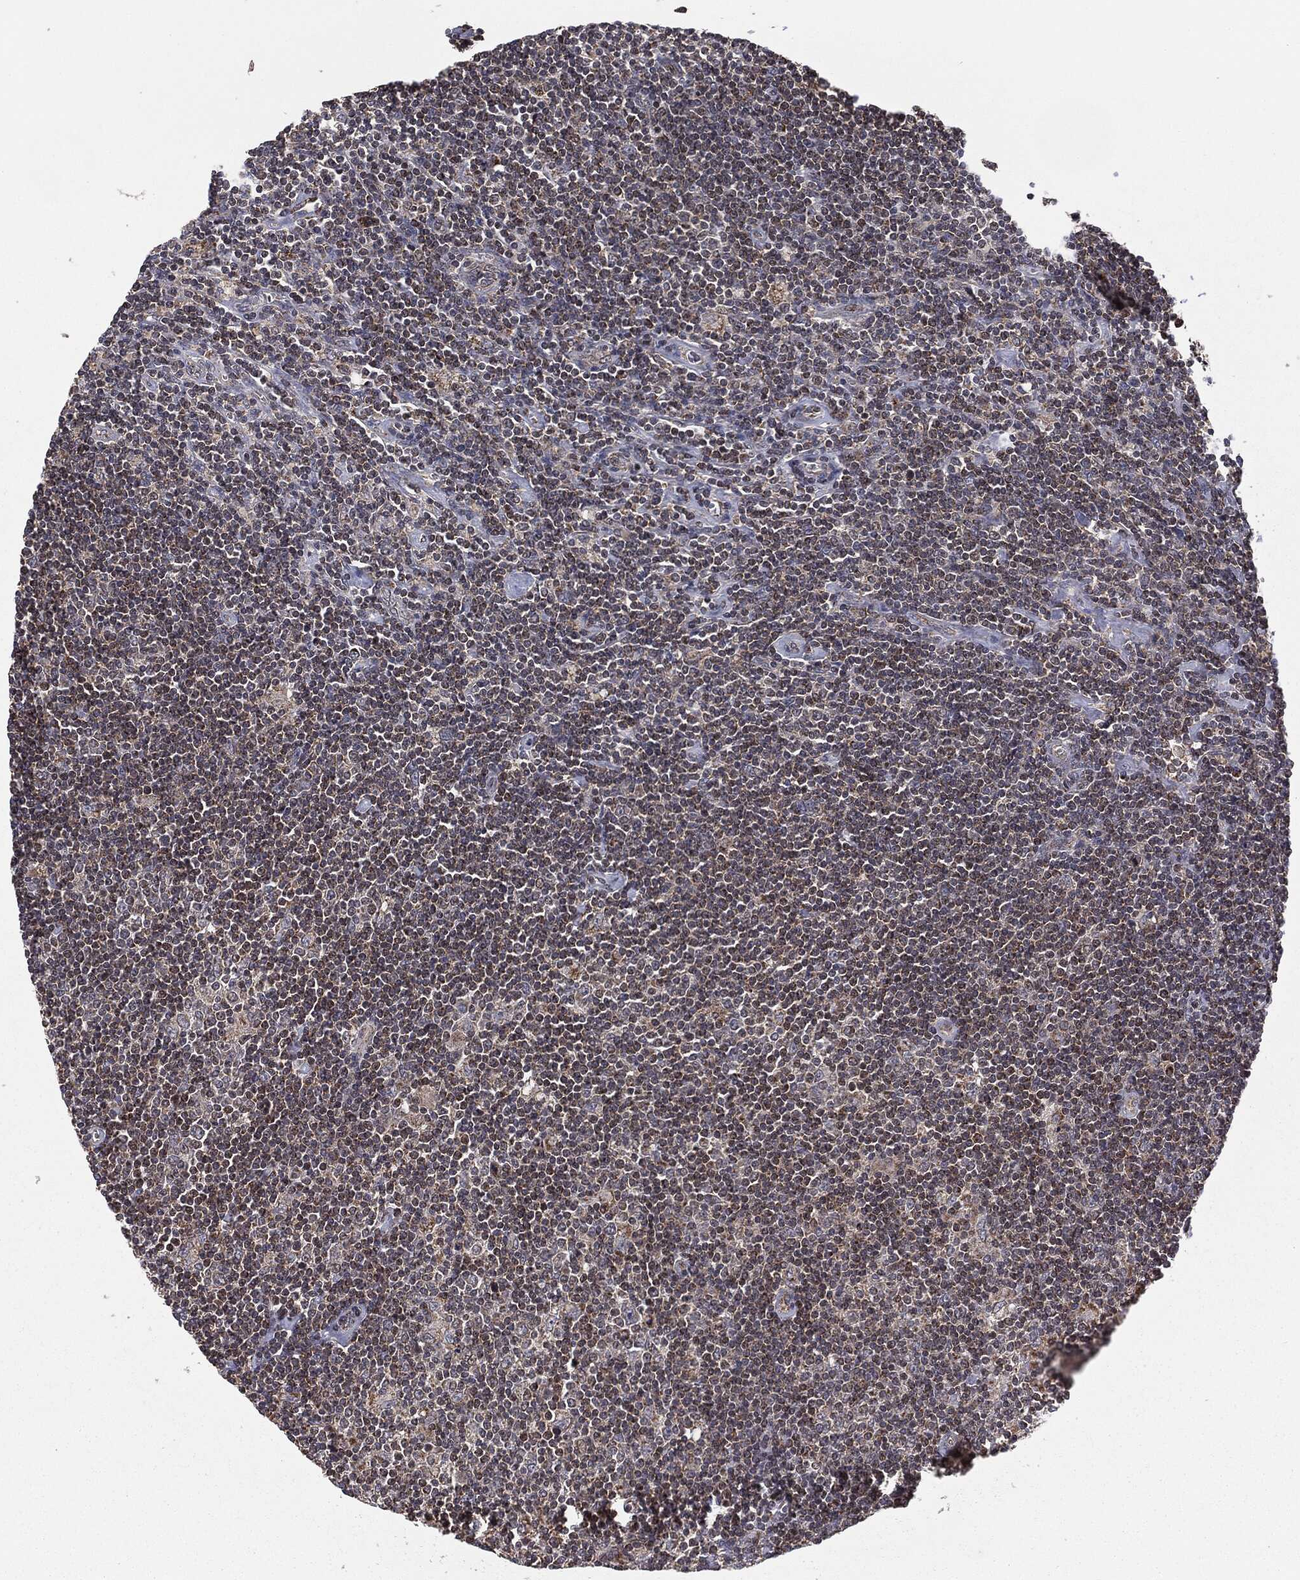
{"staining": {"intensity": "negative", "quantity": "none", "location": "none"}, "tissue": "lymphoma", "cell_type": "Tumor cells", "image_type": "cancer", "snomed": [{"axis": "morphology", "description": "Hodgkin's disease, NOS"}, {"axis": "topography", "description": "Lymph node"}], "caption": "IHC histopathology image of Hodgkin's disease stained for a protein (brown), which exhibits no positivity in tumor cells. Brightfield microscopy of immunohistochemistry (IHC) stained with DAB (3,3'-diaminobenzidine) (brown) and hematoxylin (blue), captured at high magnification.", "gene": "MTOR", "patient": {"sex": "male", "age": 40}}